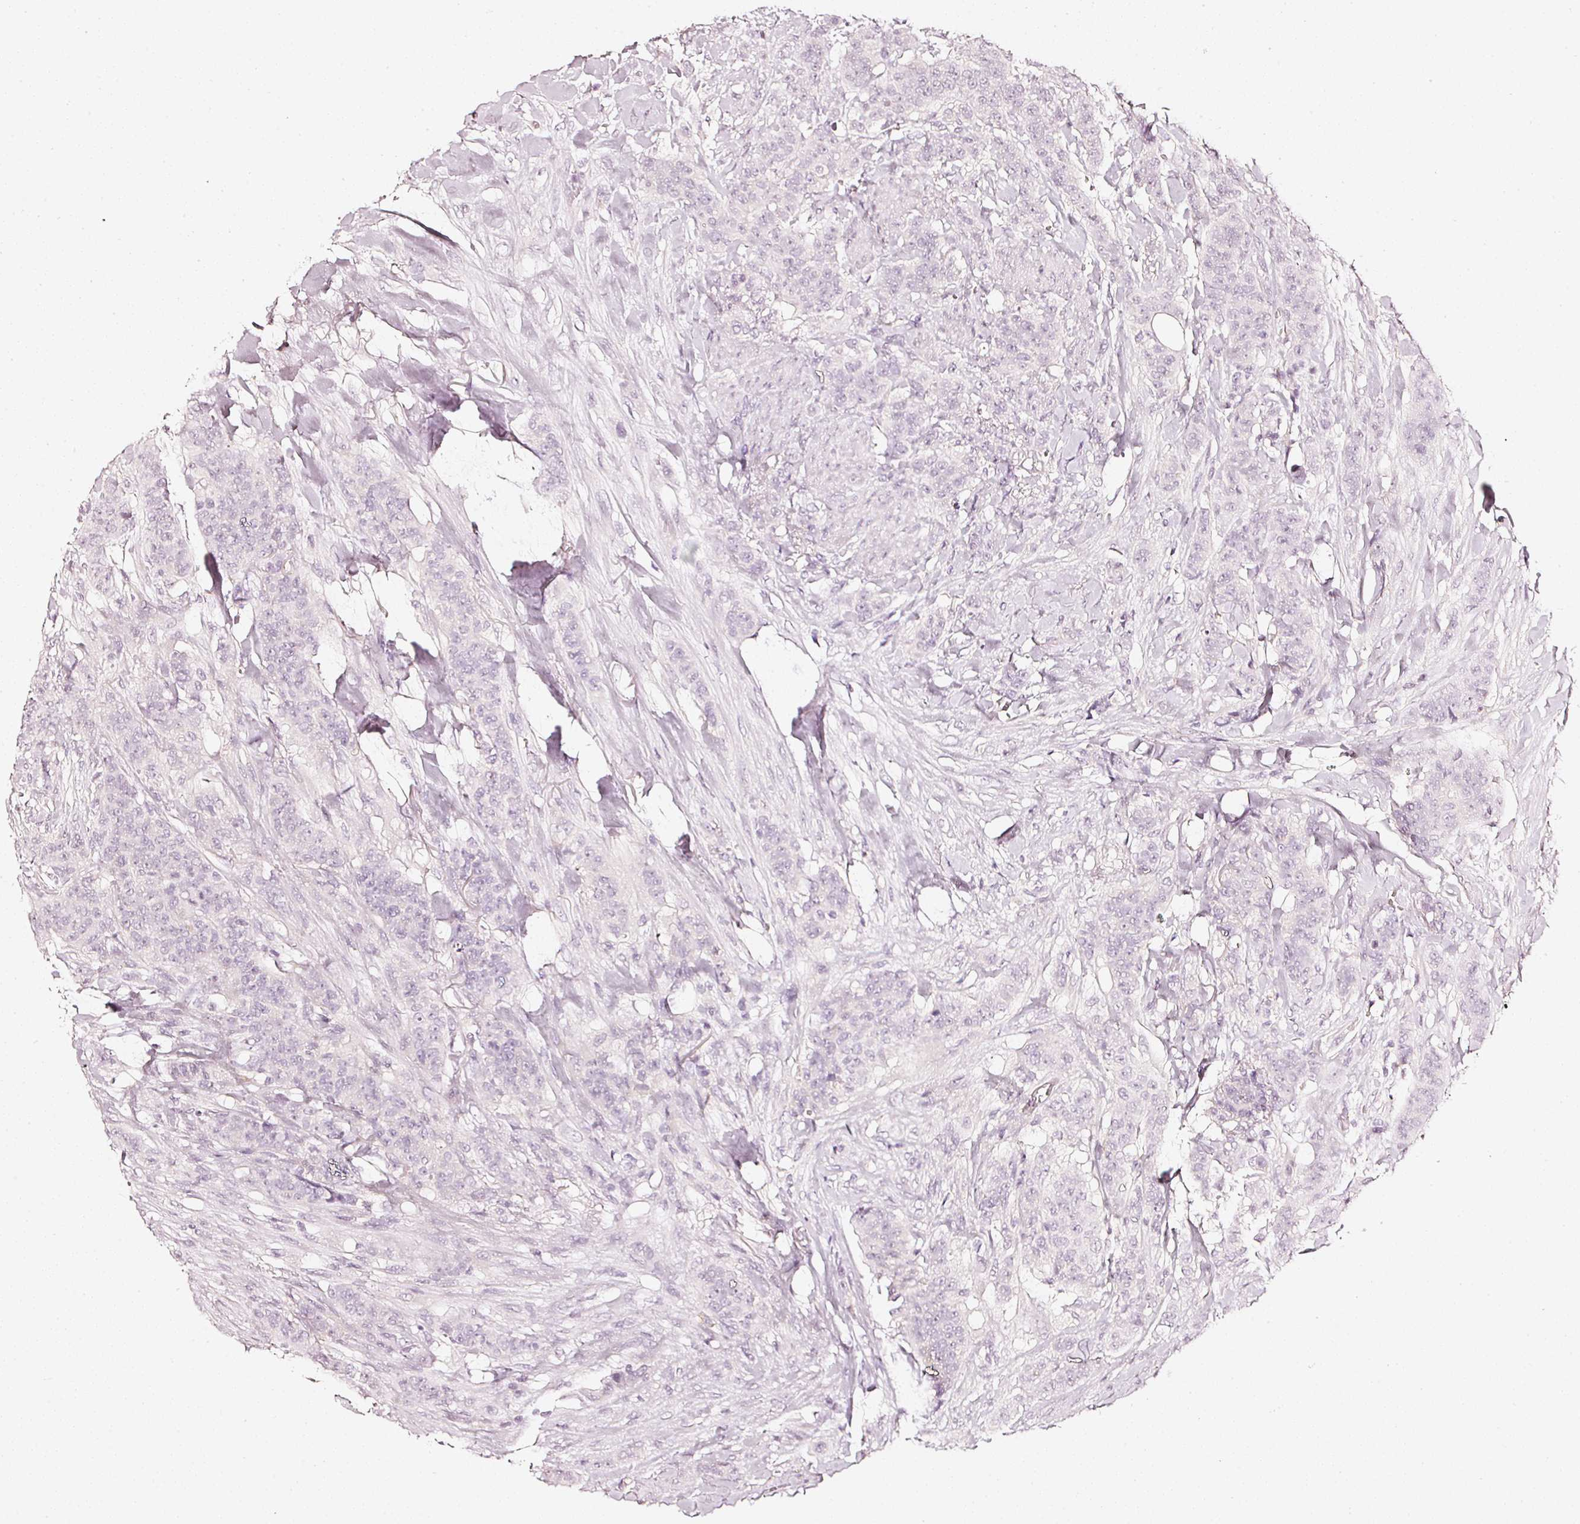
{"staining": {"intensity": "negative", "quantity": "none", "location": "none"}, "tissue": "breast cancer", "cell_type": "Tumor cells", "image_type": "cancer", "snomed": [{"axis": "morphology", "description": "Duct carcinoma"}, {"axis": "topography", "description": "Breast"}], "caption": "Tumor cells are negative for protein expression in human intraductal carcinoma (breast).", "gene": "CNP", "patient": {"sex": "female", "age": 40}}